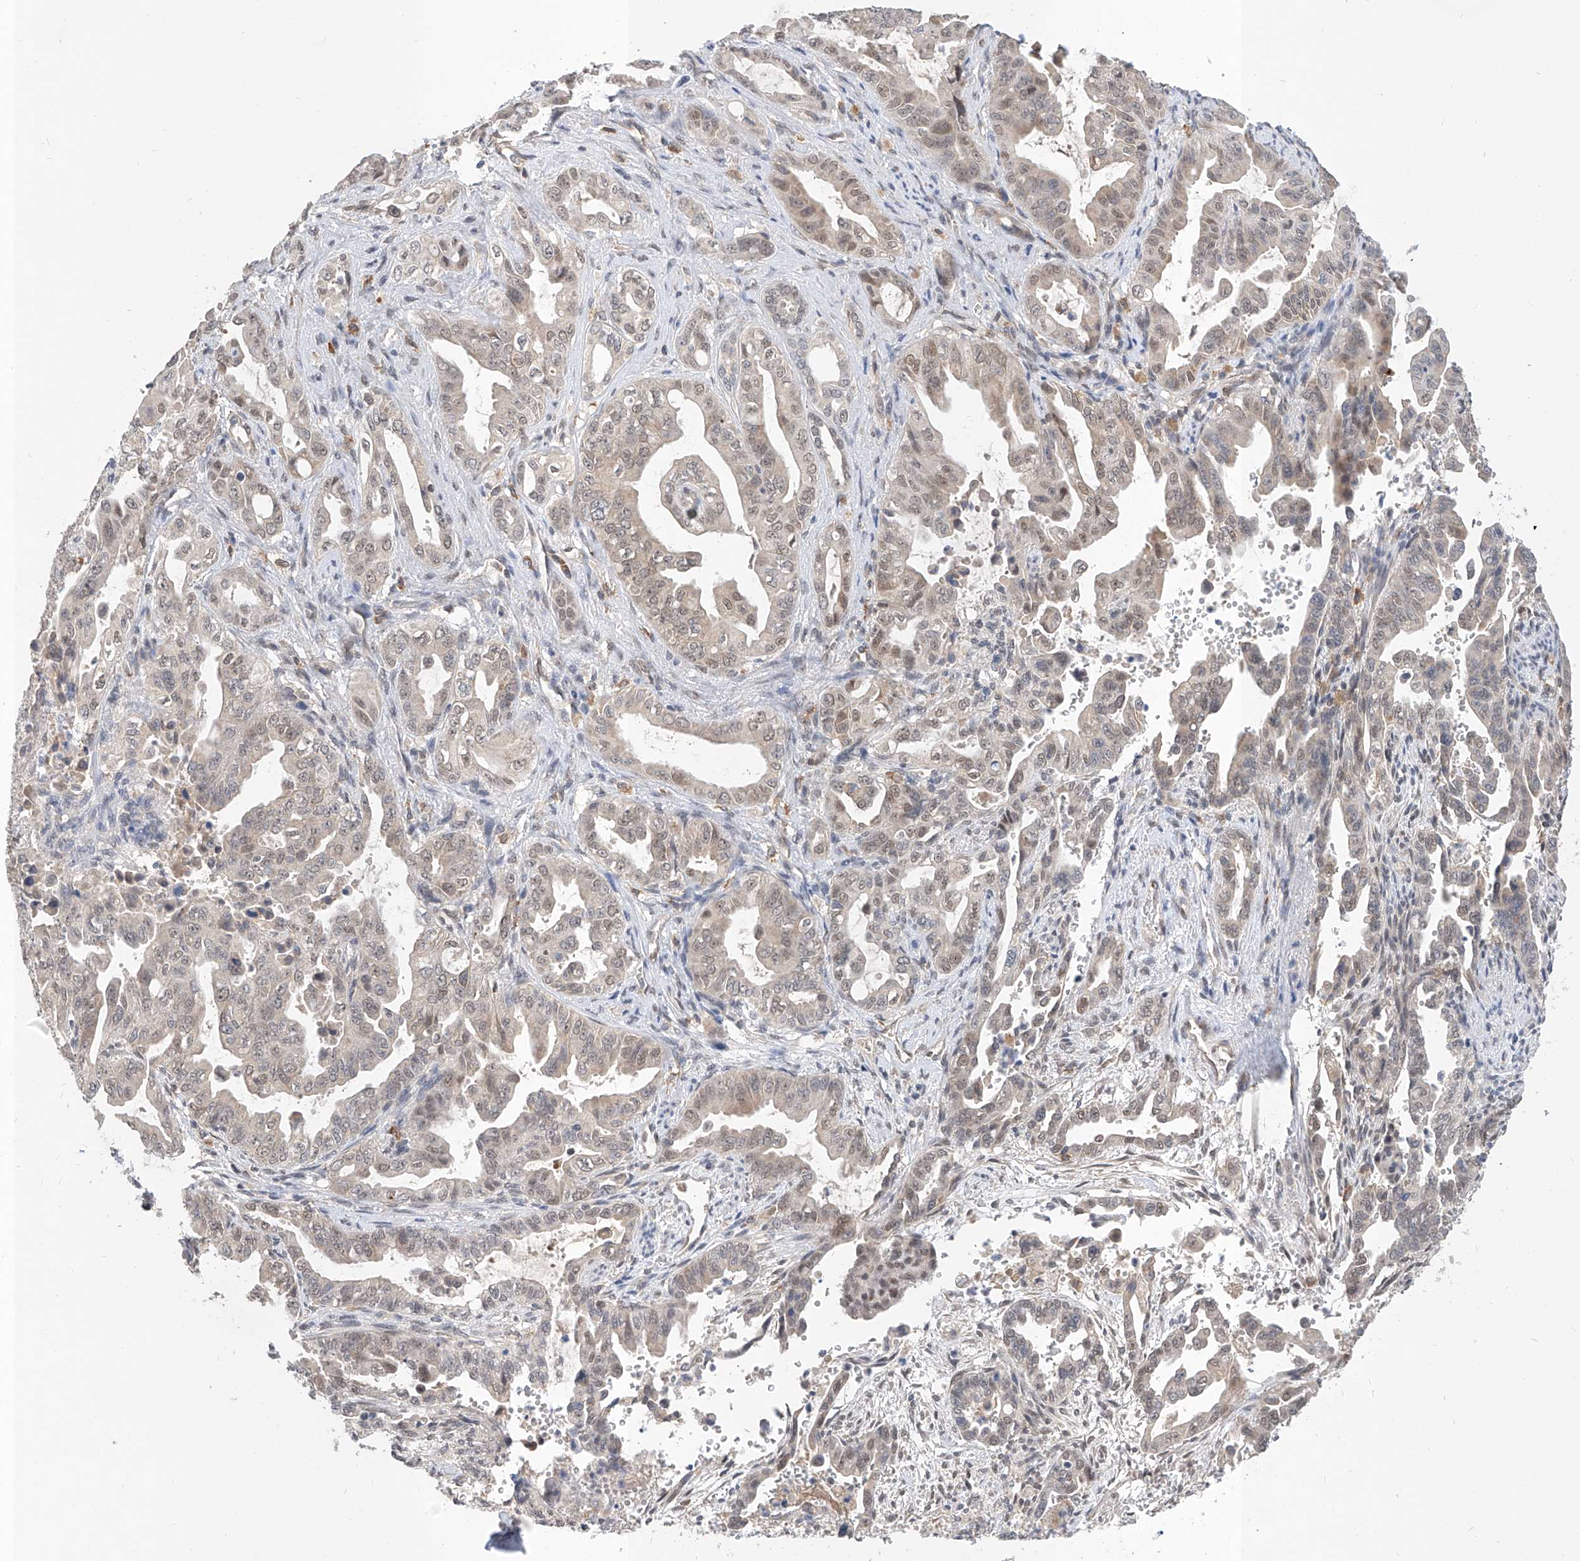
{"staining": {"intensity": "negative", "quantity": "none", "location": "none"}, "tissue": "pancreatic cancer", "cell_type": "Tumor cells", "image_type": "cancer", "snomed": [{"axis": "morphology", "description": "Adenocarcinoma, NOS"}, {"axis": "topography", "description": "Pancreas"}], "caption": "There is no significant staining in tumor cells of pancreatic cancer (adenocarcinoma).", "gene": "CARMIL3", "patient": {"sex": "male", "age": 70}}